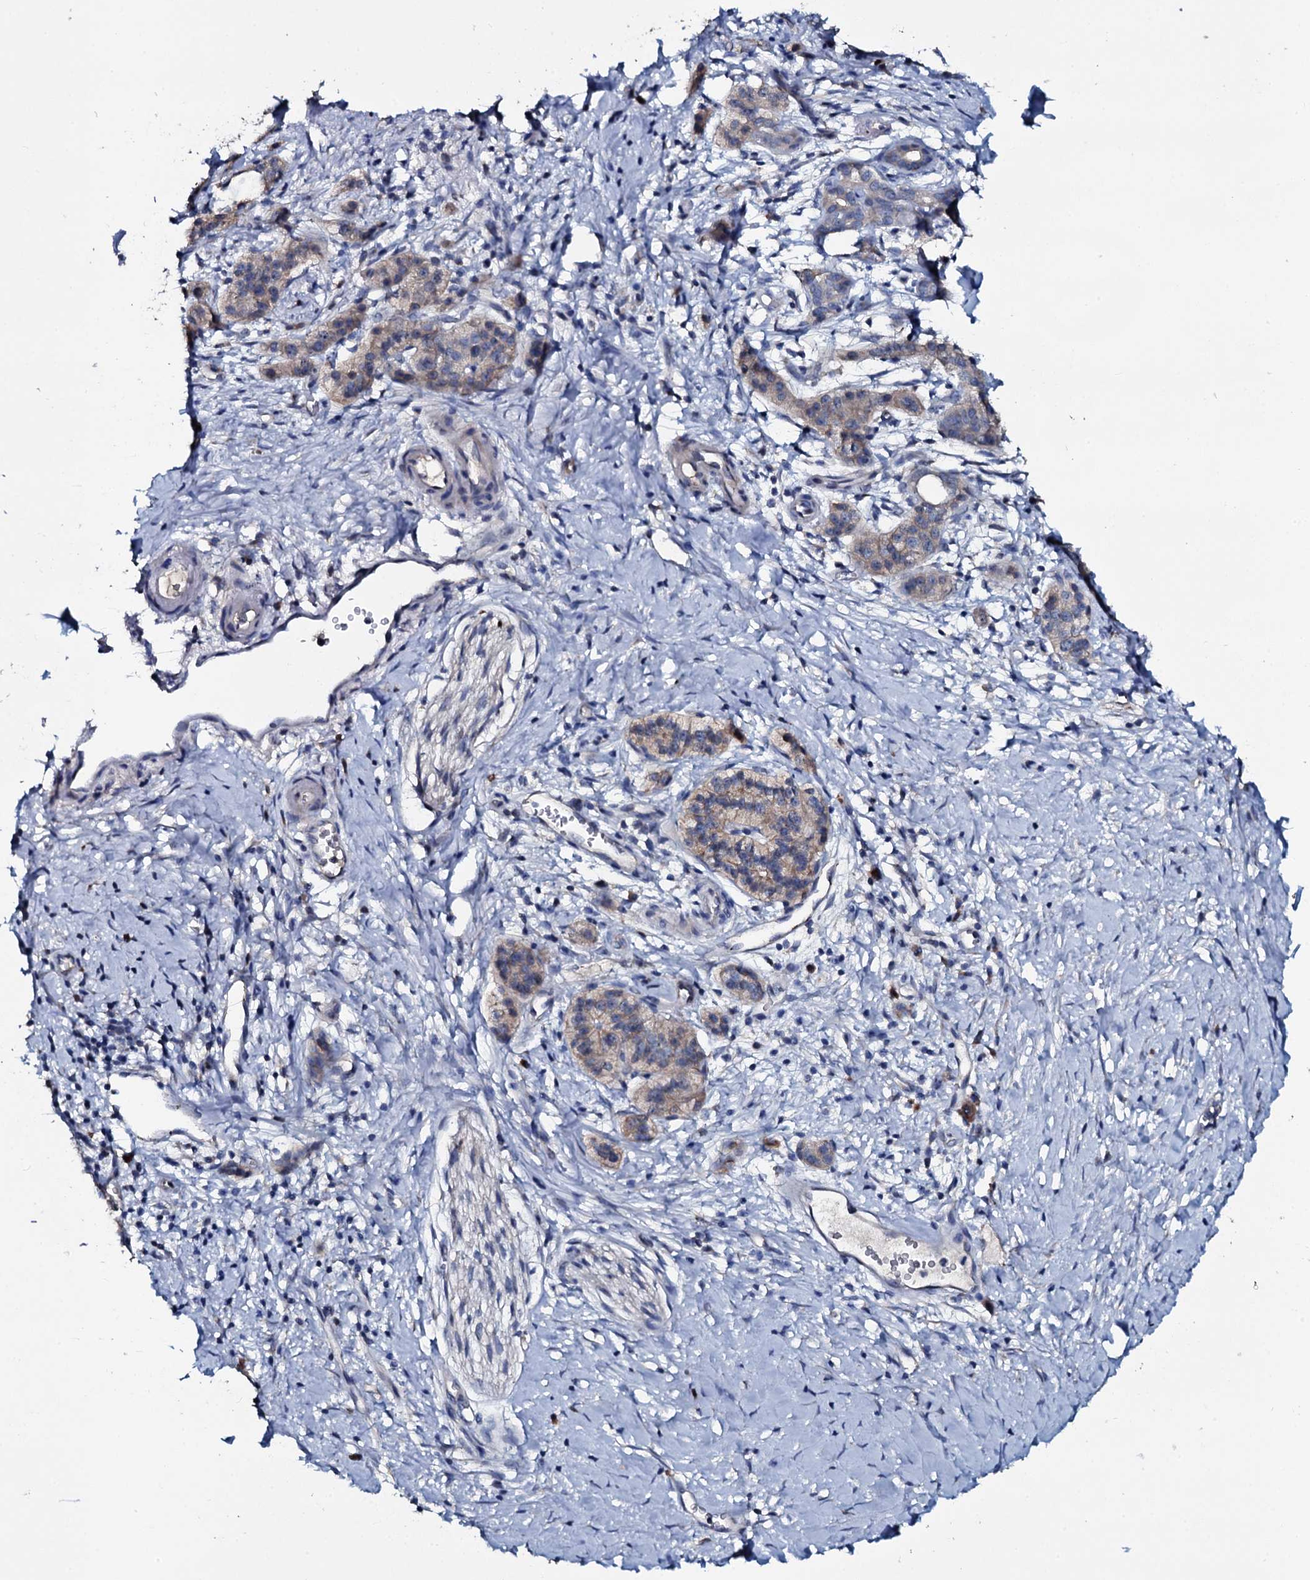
{"staining": {"intensity": "weak", "quantity": ">75%", "location": "cytoplasmic/membranous"}, "tissue": "pancreatic cancer", "cell_type": "Tumor cells", "image_type": "cancer", "snomed": [{"axis": "morphology", "description": "Adenocarcinoma, NOS"}, {"axis": "topography", "description": "Pancreas"}], "caption": "IHC micrograph of neoplastic tissue: human pancreatic cancer stained using immunohistochemistry demonstrates low levels of weak protein expression localized specifically in the cytoplasmic/membranous of tumor cells, appearing as a cytoplasmic/membranous brown color.", "gene": "IL12B", "patient": {"sex": "male", "age": 50}}